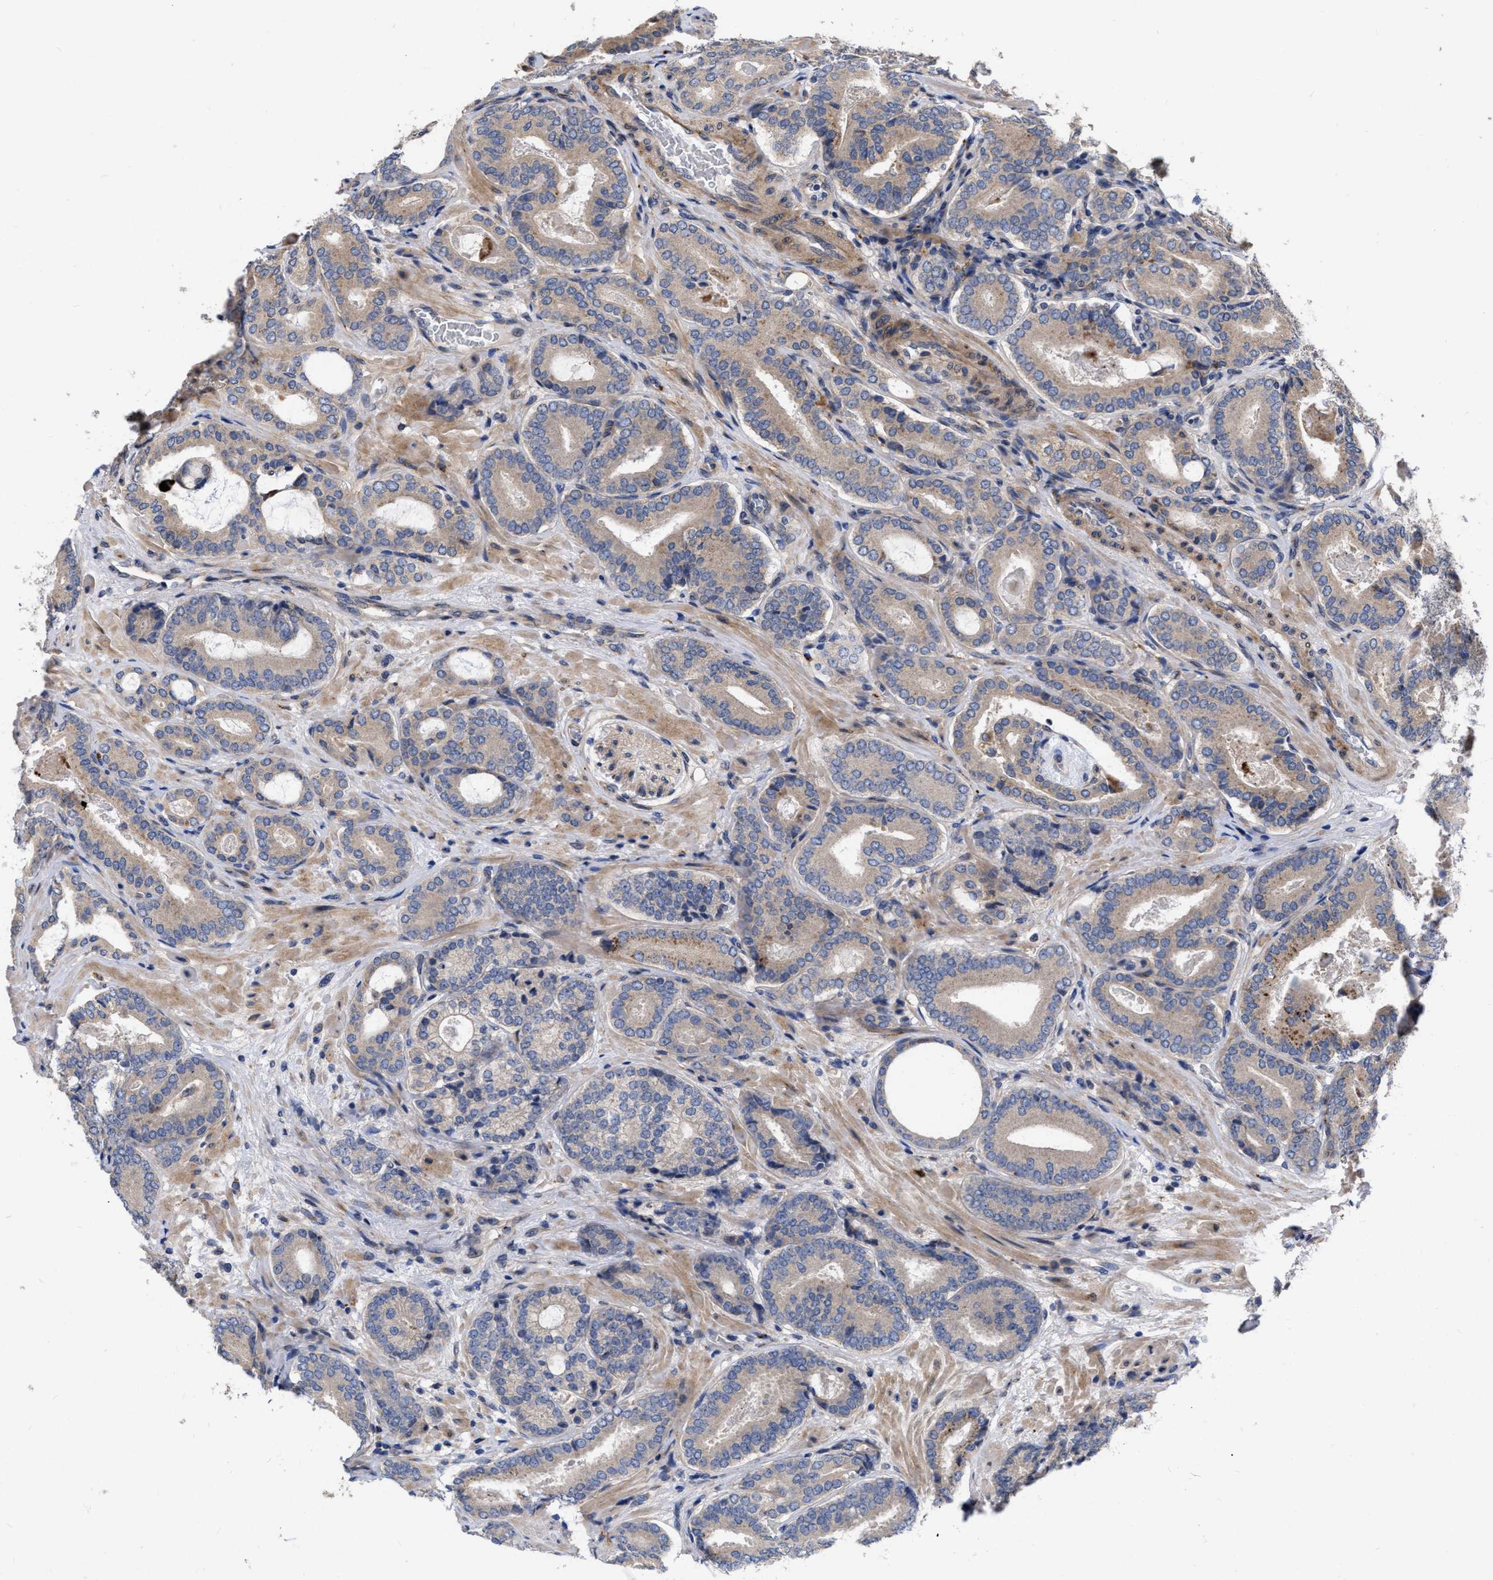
{"staining": {"intensity": "weak", "quantity": "25%-75%", "location": "cytoplasmic/membranous"}, "tissue": "prostate cancer", "cell_type": "Tumor cells", "image_type": "cancer", "snomed": [{"axis": "morphology", "description": "Adenocarcinoma, High grade"}, {"axis": "topography", "description": "Prostate"}], "caption": "This photomicrograph exhibits IHC staining of human prostate cancer, with low weak cytoplasmic/membranous expression in approximately 25%-75% of tumor cells.", "gene": "MLST8", "patient": {"sex": "male", "age": 61}}